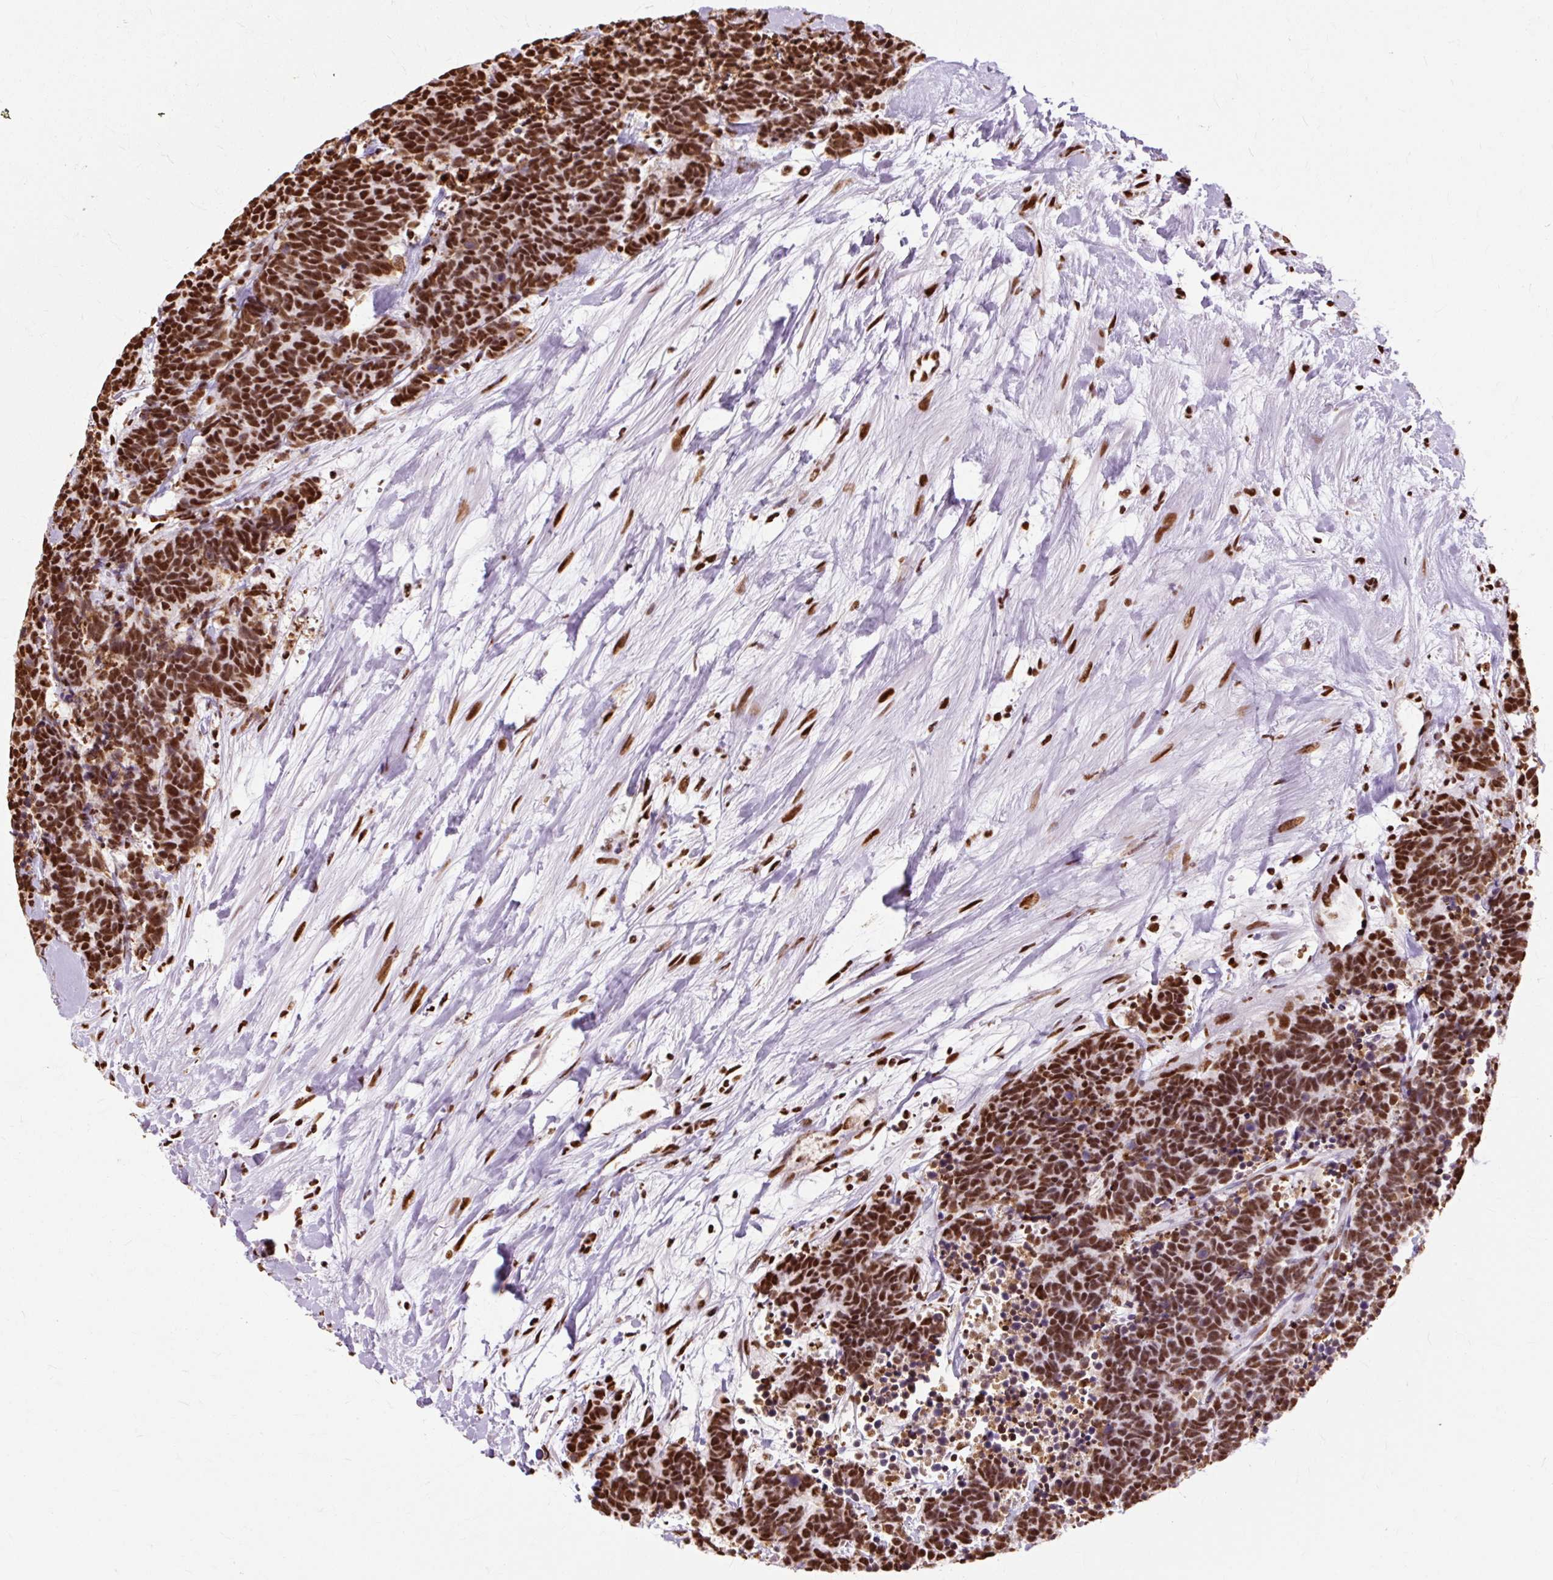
{"staining": {"intensity": "strong", "quantity": ">75%", "location": "nuclear"}, "tissue": "carcinoid", "cell_type": "Tumor cells", "image_type": "cancer", "snomed": [{"axis": "morphology", "description": "Carcinoma, NOS"}, {"axis": "morphology", "description": "Carcinoid, malignant, NOS"}, {"axis": "topography", "description": "Prostate"}], "caption": "Carcinoma tissue exhibits strong nuclear positivity in approximately >75% of tumor cells, visualized by immunohistochemistry. (Brightfield microscopy of DAB IHC at high magnification).", "gene": "XRCC6", "patient": {"sex": "male", "age": 57}}